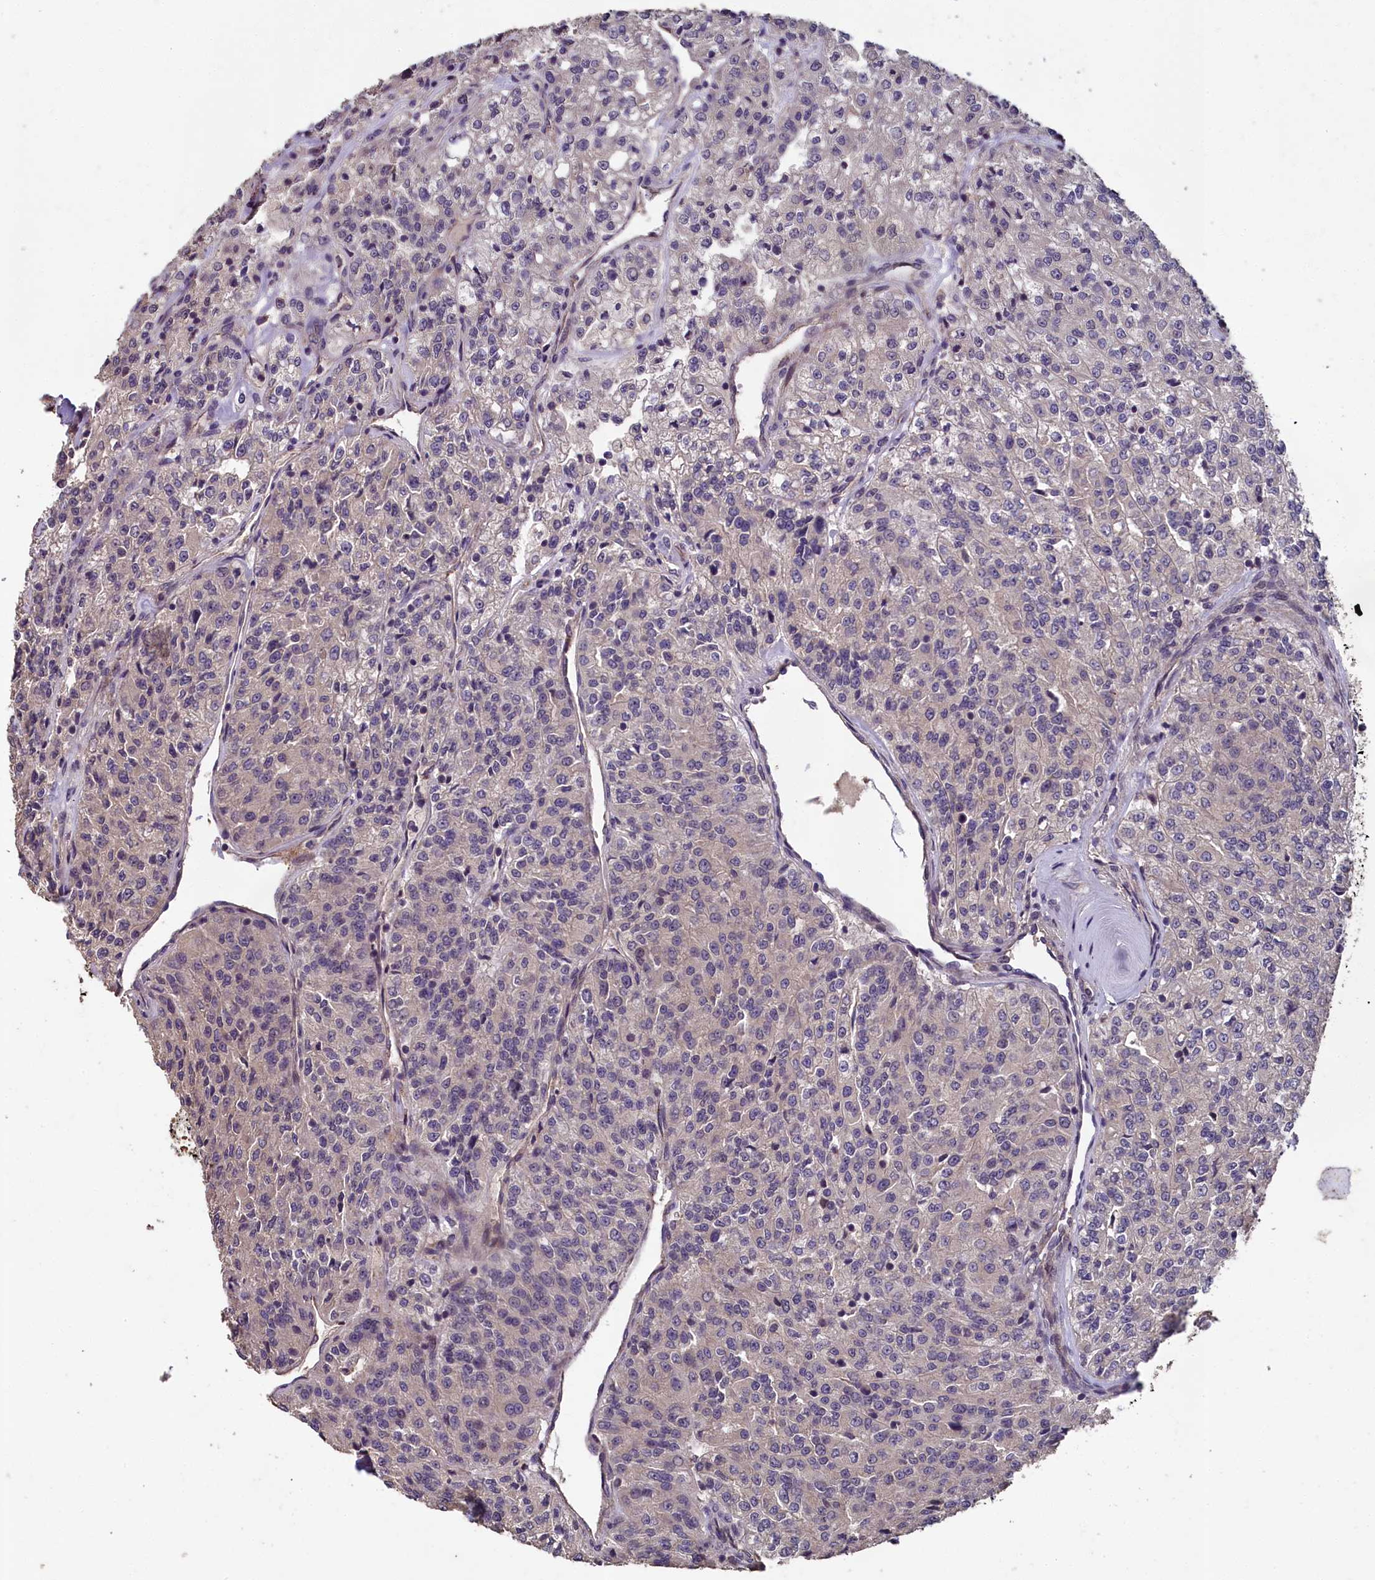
{"staining": {"intensity": "negative", "quantity": "none", "location": "none"}, "tissue": "renal cancer", "cell_type": "Tumor cells", "image_type": "cancer", "snomed": [{"axis": "morphology", "description": "Adenocarcinoma, NOS"}, {"axis": "topography", "description": "Kidney"}], "caption": "This is an immunohistochemistry image of renal cancer (adenocarcinoma). There is no staining in tumor cells.", "gene": "CHD9", "patient": {"sex": "female", "age": 63}}